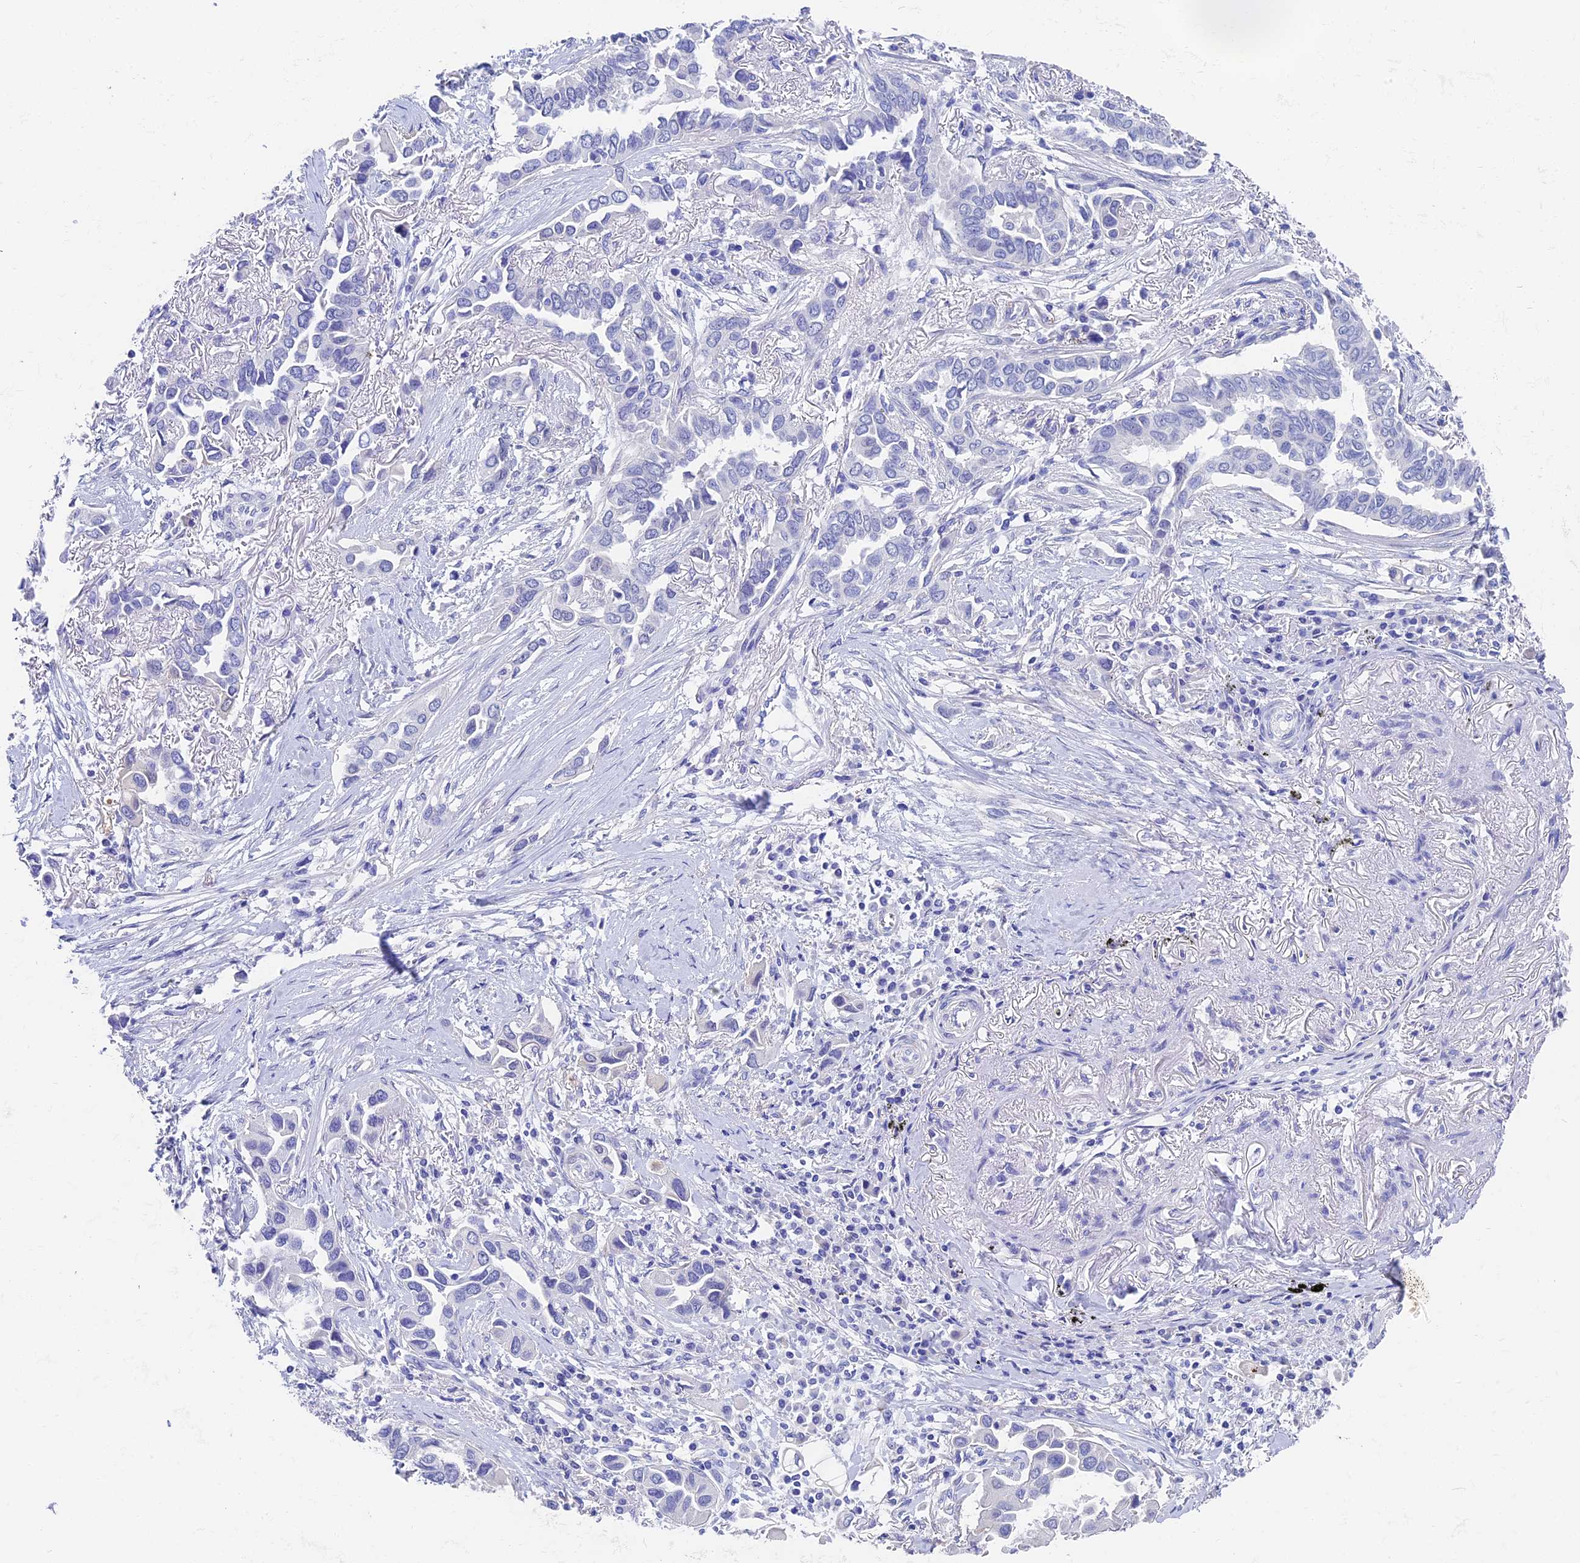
{"staining": {"intensity": "negative", "quantity": "none", "location": "none"}, "tissue": "lung cancer", "cell_type": "Tumor cells", "image_type": "cancer", "snomed": [{"axis": "morphology", "description": "Adenocarcinoma, NOS"}, {"axis": "topography", "description": "Lung"}], "caption": "An image of human lung cancer (adenocarcinoma) is negative for staining in tumor cells.", "gene": "VPS33B", "patient": {"sex": "female", "age": 76}}